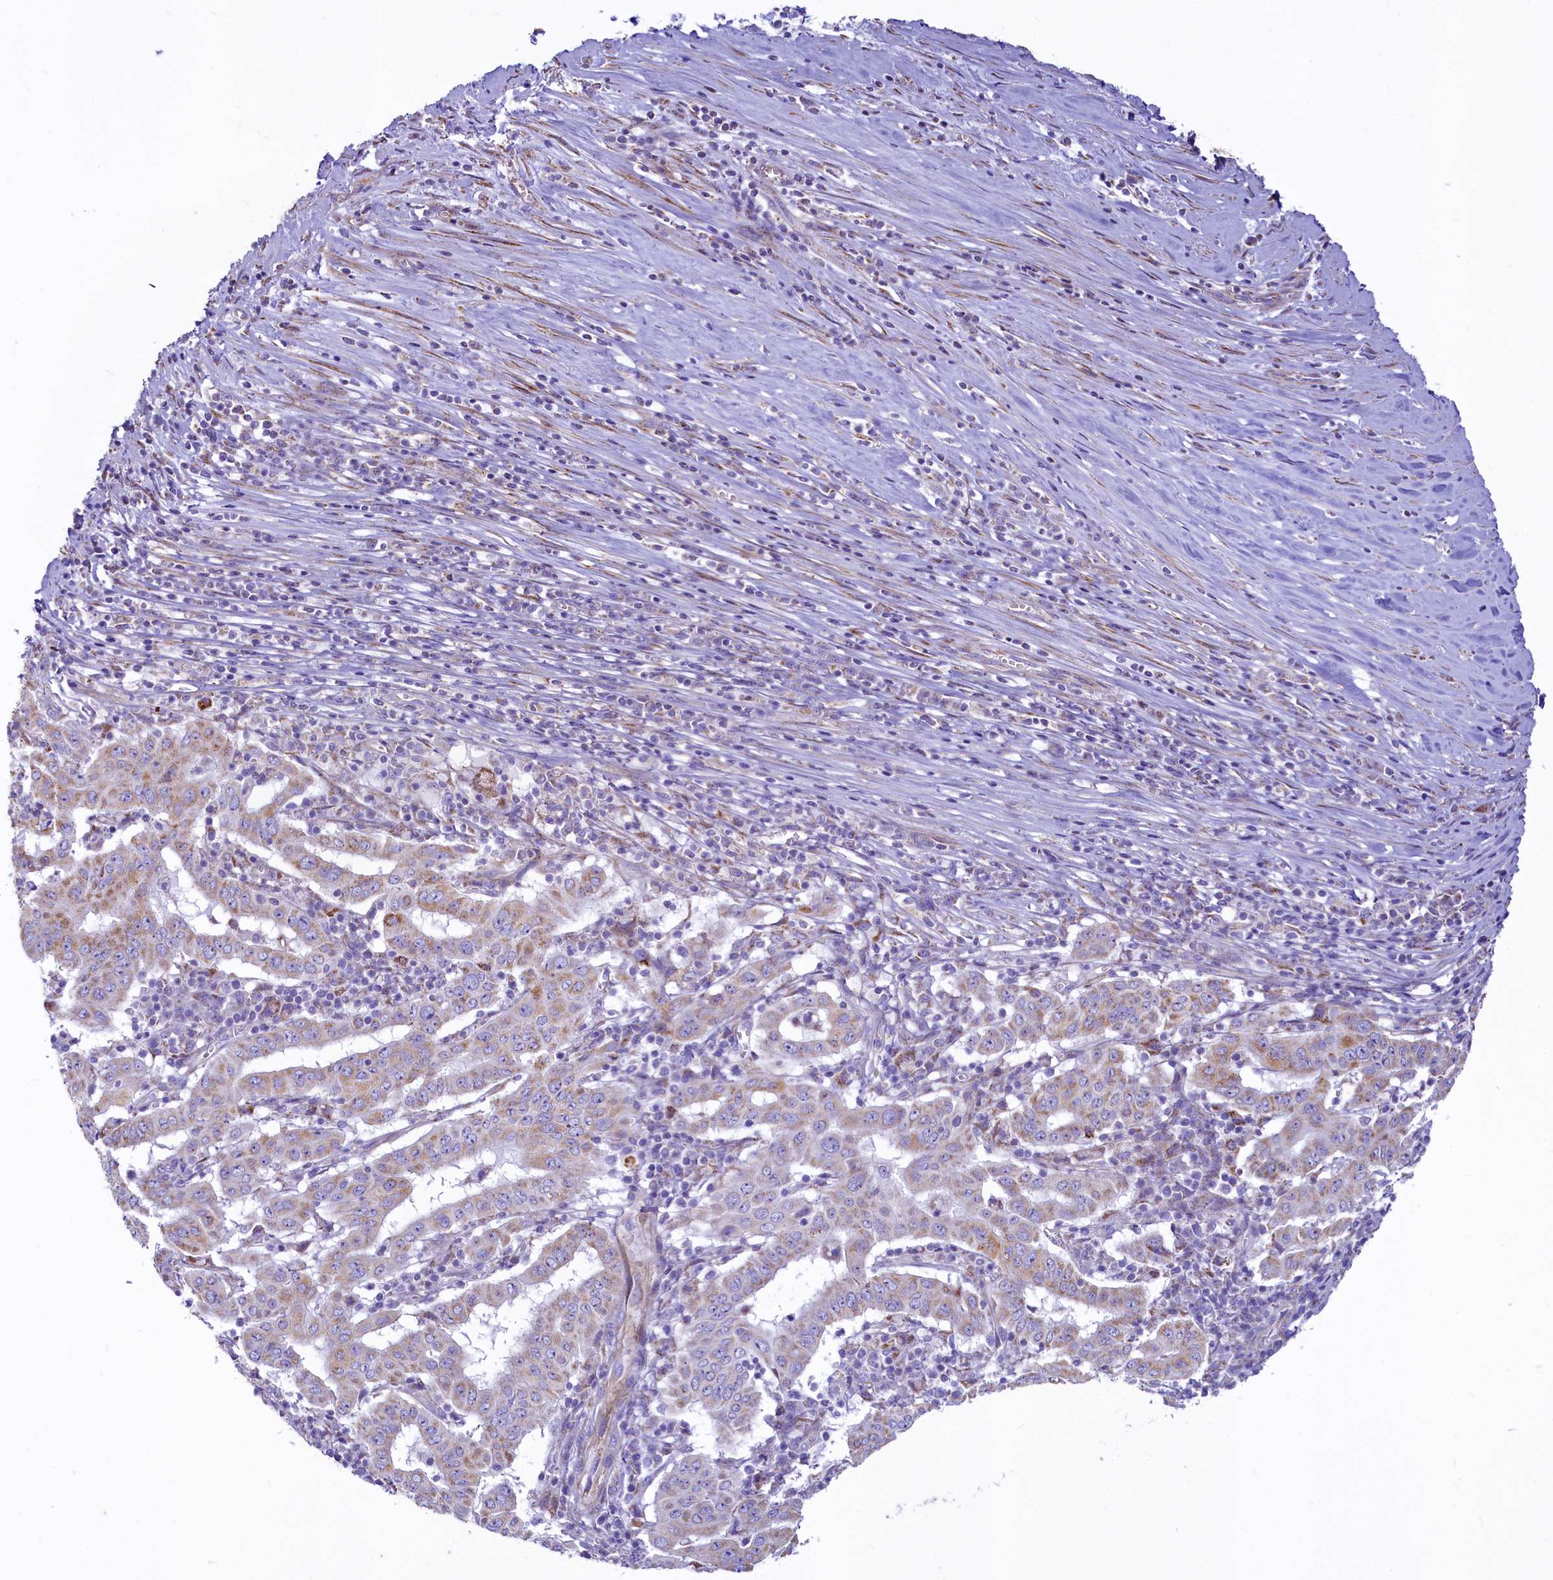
{"staining": {"intensity": "weak", "quantity": "25%-75%", "location": "cytoplasmic/membranous"}, "tissue": "pancreatic cancer", "cell_type": "Tumor cells", "image_type": "cancer", "snomed": [{"axis": "morphology", "description": "Adenocarcinoma, NOS"}, {"axis": "topography", "description": "Pancreas"}], "caption": "Brown immunohistochemical staining in human pancreatic adenocarcinoma displays weak cytoplasmic/membranous positivity in approximately 25%-75% of tumor cells.", "gene": "VWCE", "patient": {"sex": "male", "age": 63}}